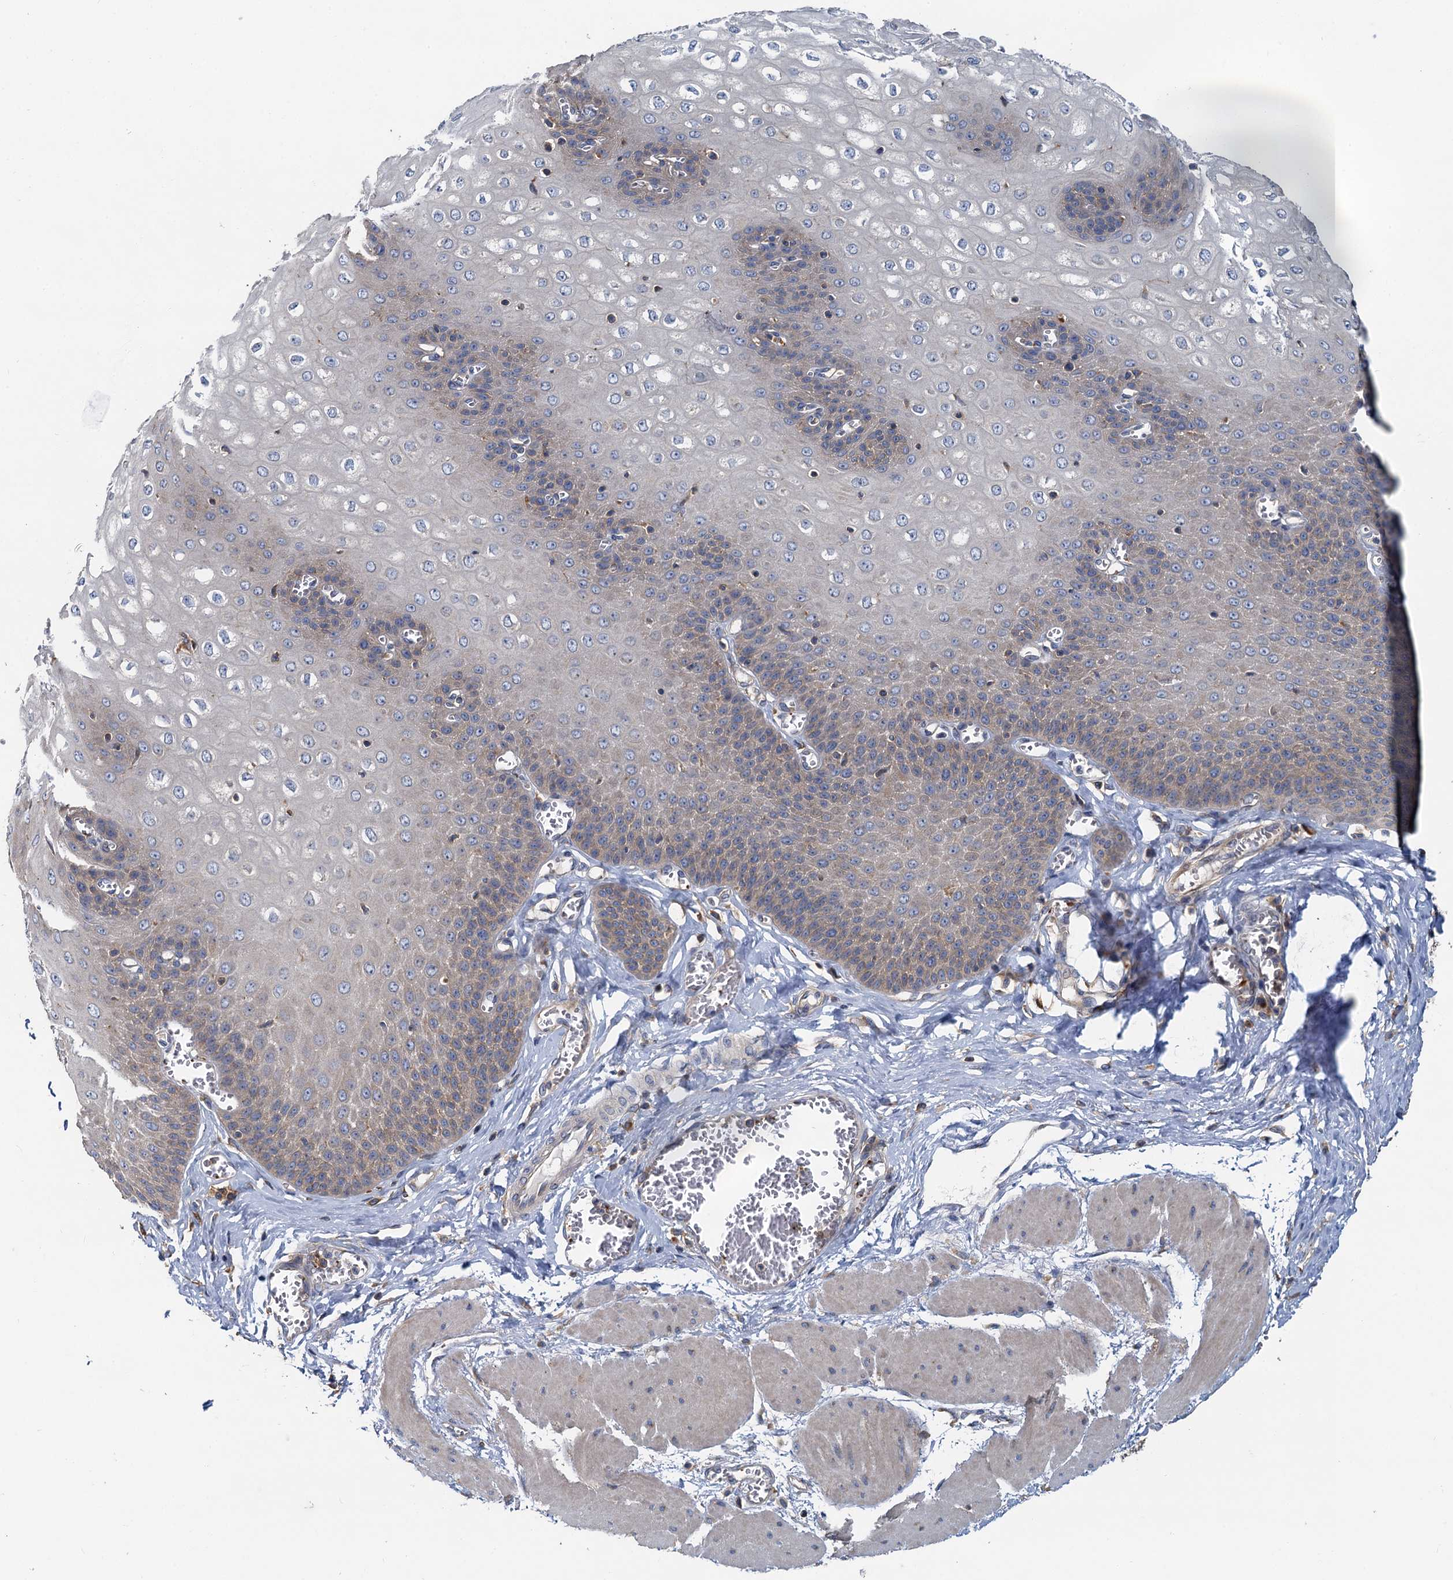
{"staining": {"intensity": "weak", "quantity": "<25%", "location": "cytoplasmic/membranous"}, "tissue": "esophagus", "cell_type": "Squamous epithelial cells", "image_type": "normal", "snomed": [{"axis": "morphology", "description": "Normal tissue, NOS"}, {"axis": "topography", "description": "Esophagus"}], "caption": "The histopathology image displays no significant staining in squamous epithelial cells of esophagus. (Immunohistochemistry (ihc), brightfield microscopy, high magnification).", "gene": "PPIP5K1", "patient": {"sex": "male", "age": 60}}